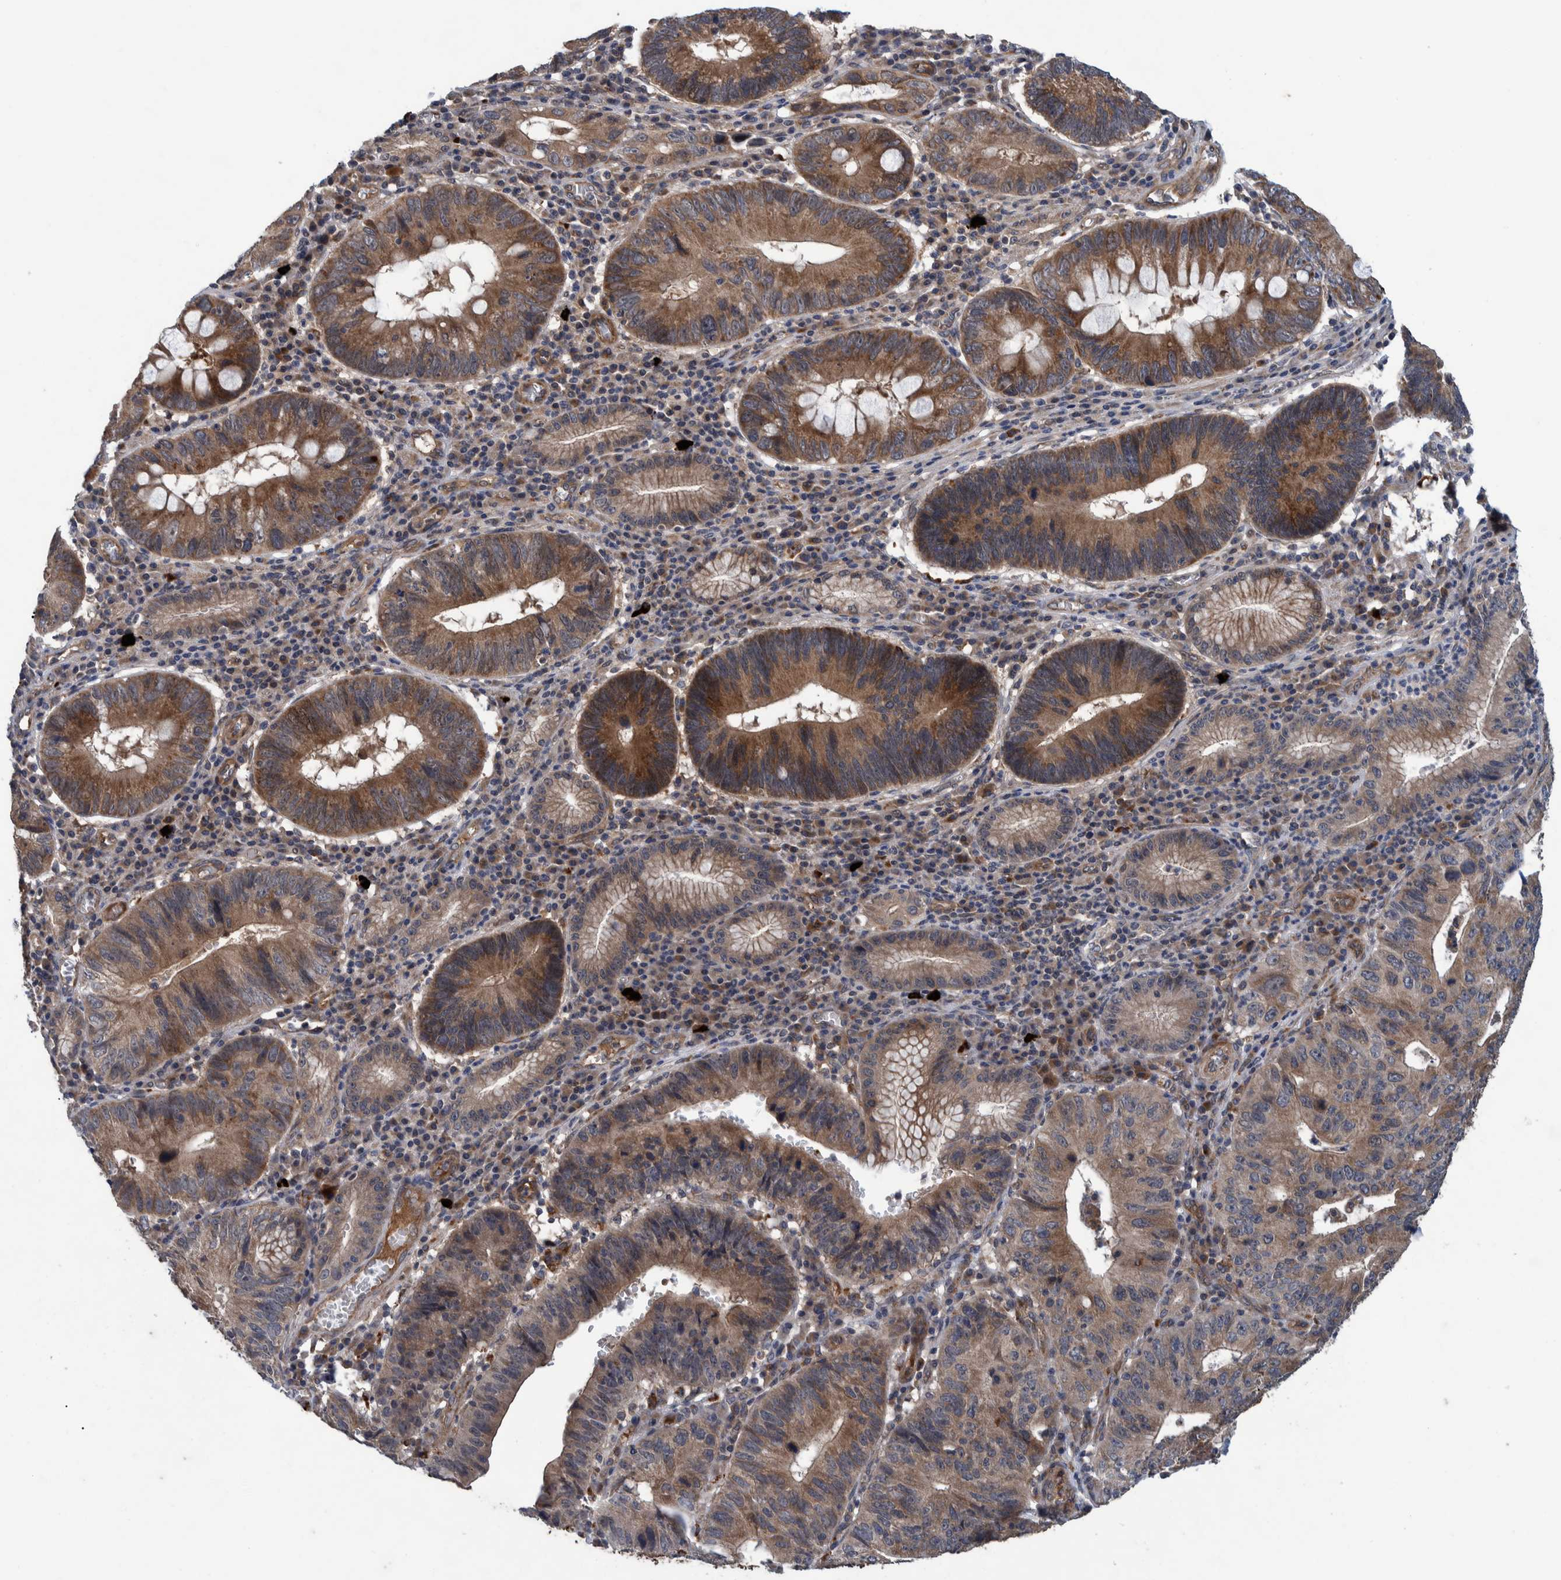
{"staining": {"intensity": "moderate", "quantity": ">75%", "location": "cytoplasmic/membranous"}, "tissue": "stomach cancer", "cell_type": "Tumor cells", "image_type": "cancer", "snomed": [{"axis": "morphology", "description": "Adenocarcinoma, NOS"}, {"axis": "topography", "description": "Stomach"}], "caption": "Immunohistochemistry (IHC) micrograph of stomach cancer stained for a protein (brown), which exhibits medium levels of moderate cytoplasmic/membranous positivity in about >75% of tumor cells.", "gene": "ITIH3", "patient": {"sex": "male", "age": 59}}